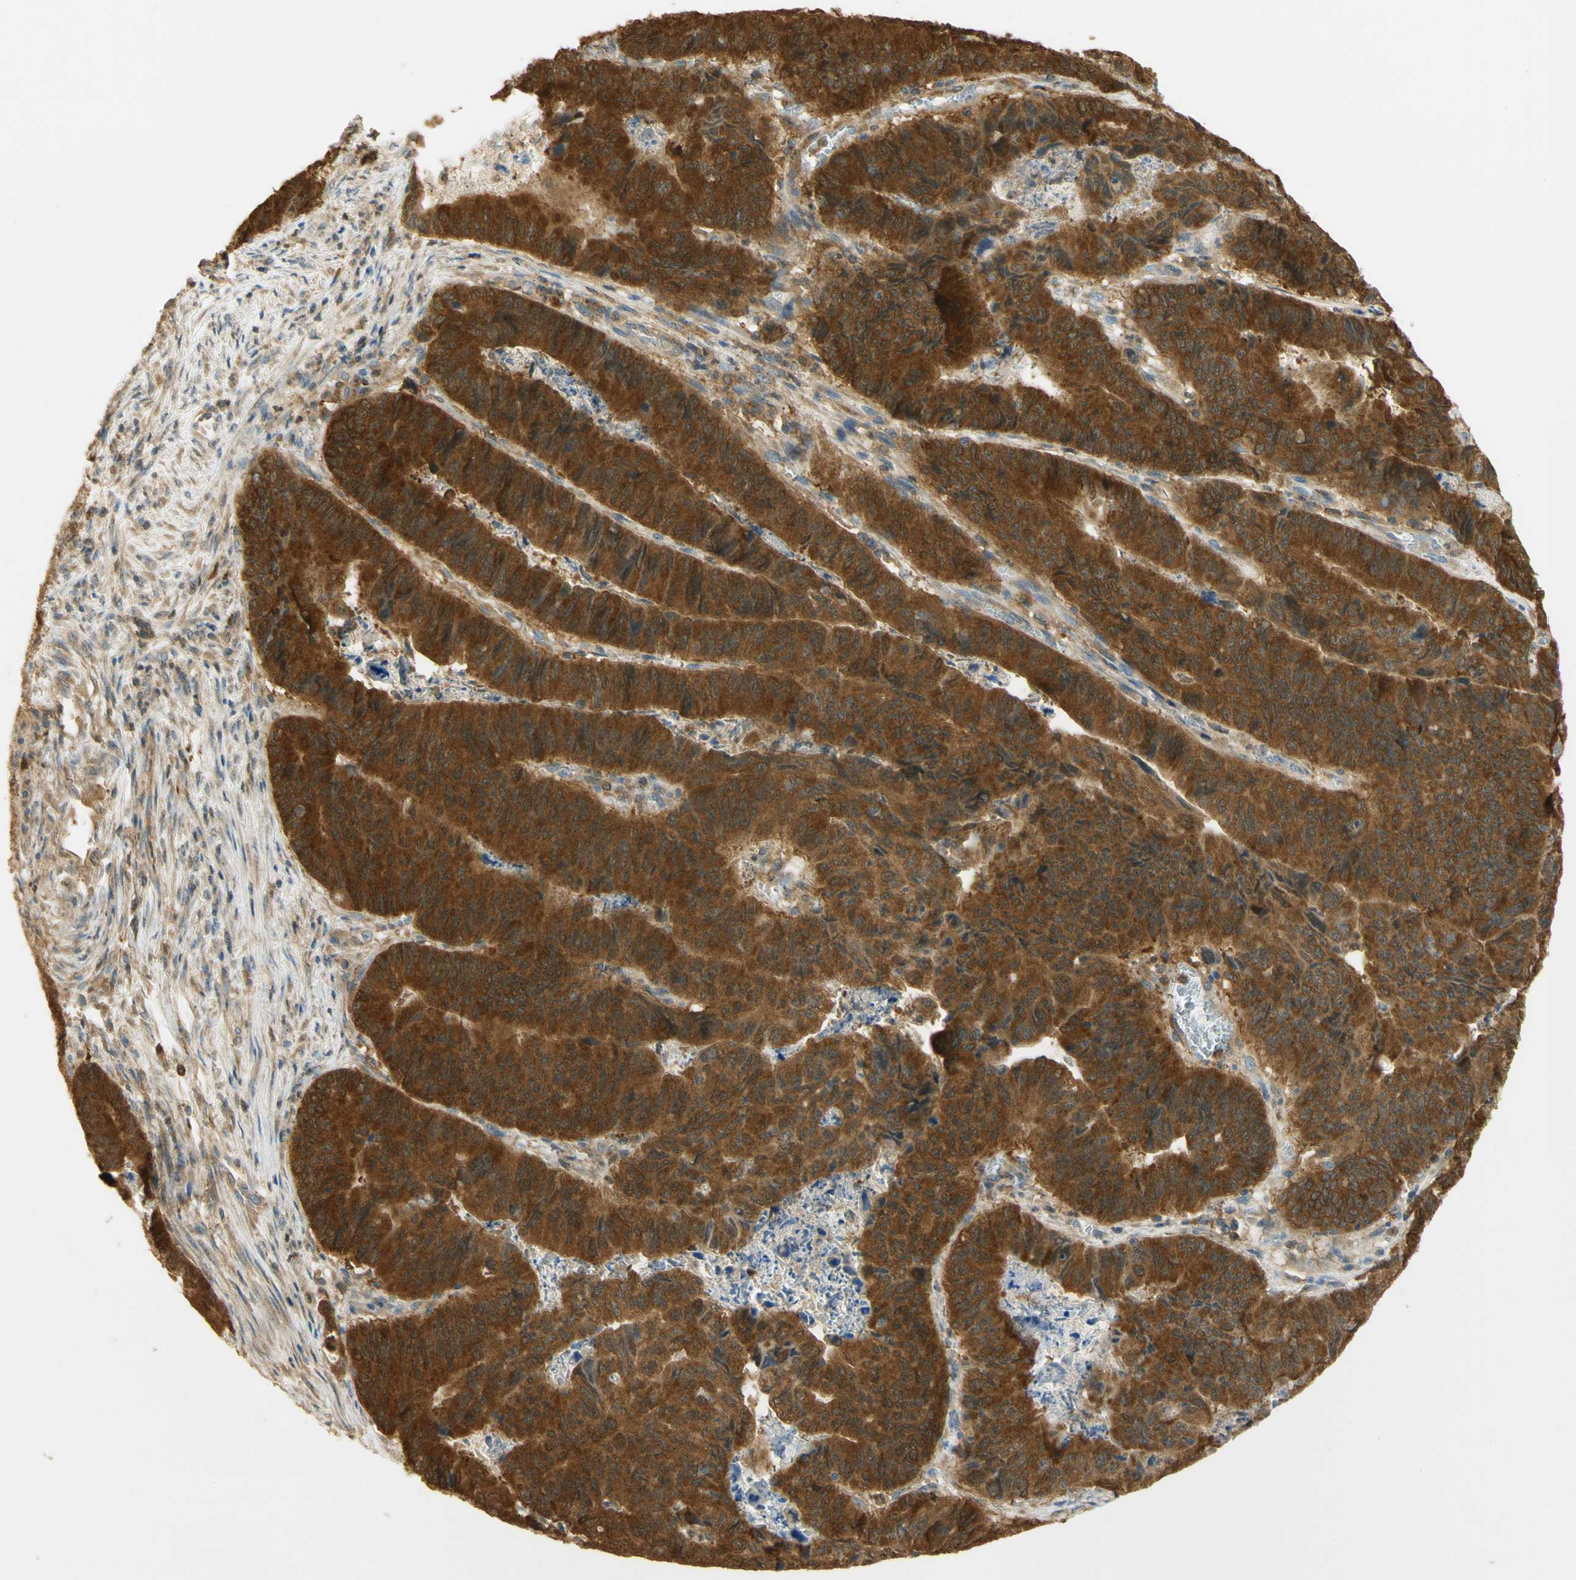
{"staining": {"intensity": "strong", "quantity": ">75%", "location": "cytoplasmic/membranous"}, "tissue": "stomach cancer", "cell_type": "Tumor cells", "image_type": "cancer", "snomed": [{"axis": "morphology", "description": "Adenocarcinoma, NOS"}, {"axis": "topography", "description": "Stomach, lower"}], "caption": "Stomach adenocarcinoma stained for a protein shows strong cytoplasmic/membranous positivity in tumor cells.", "gene": "PAK1", "patient": {"sex": "male", "age": 77}}